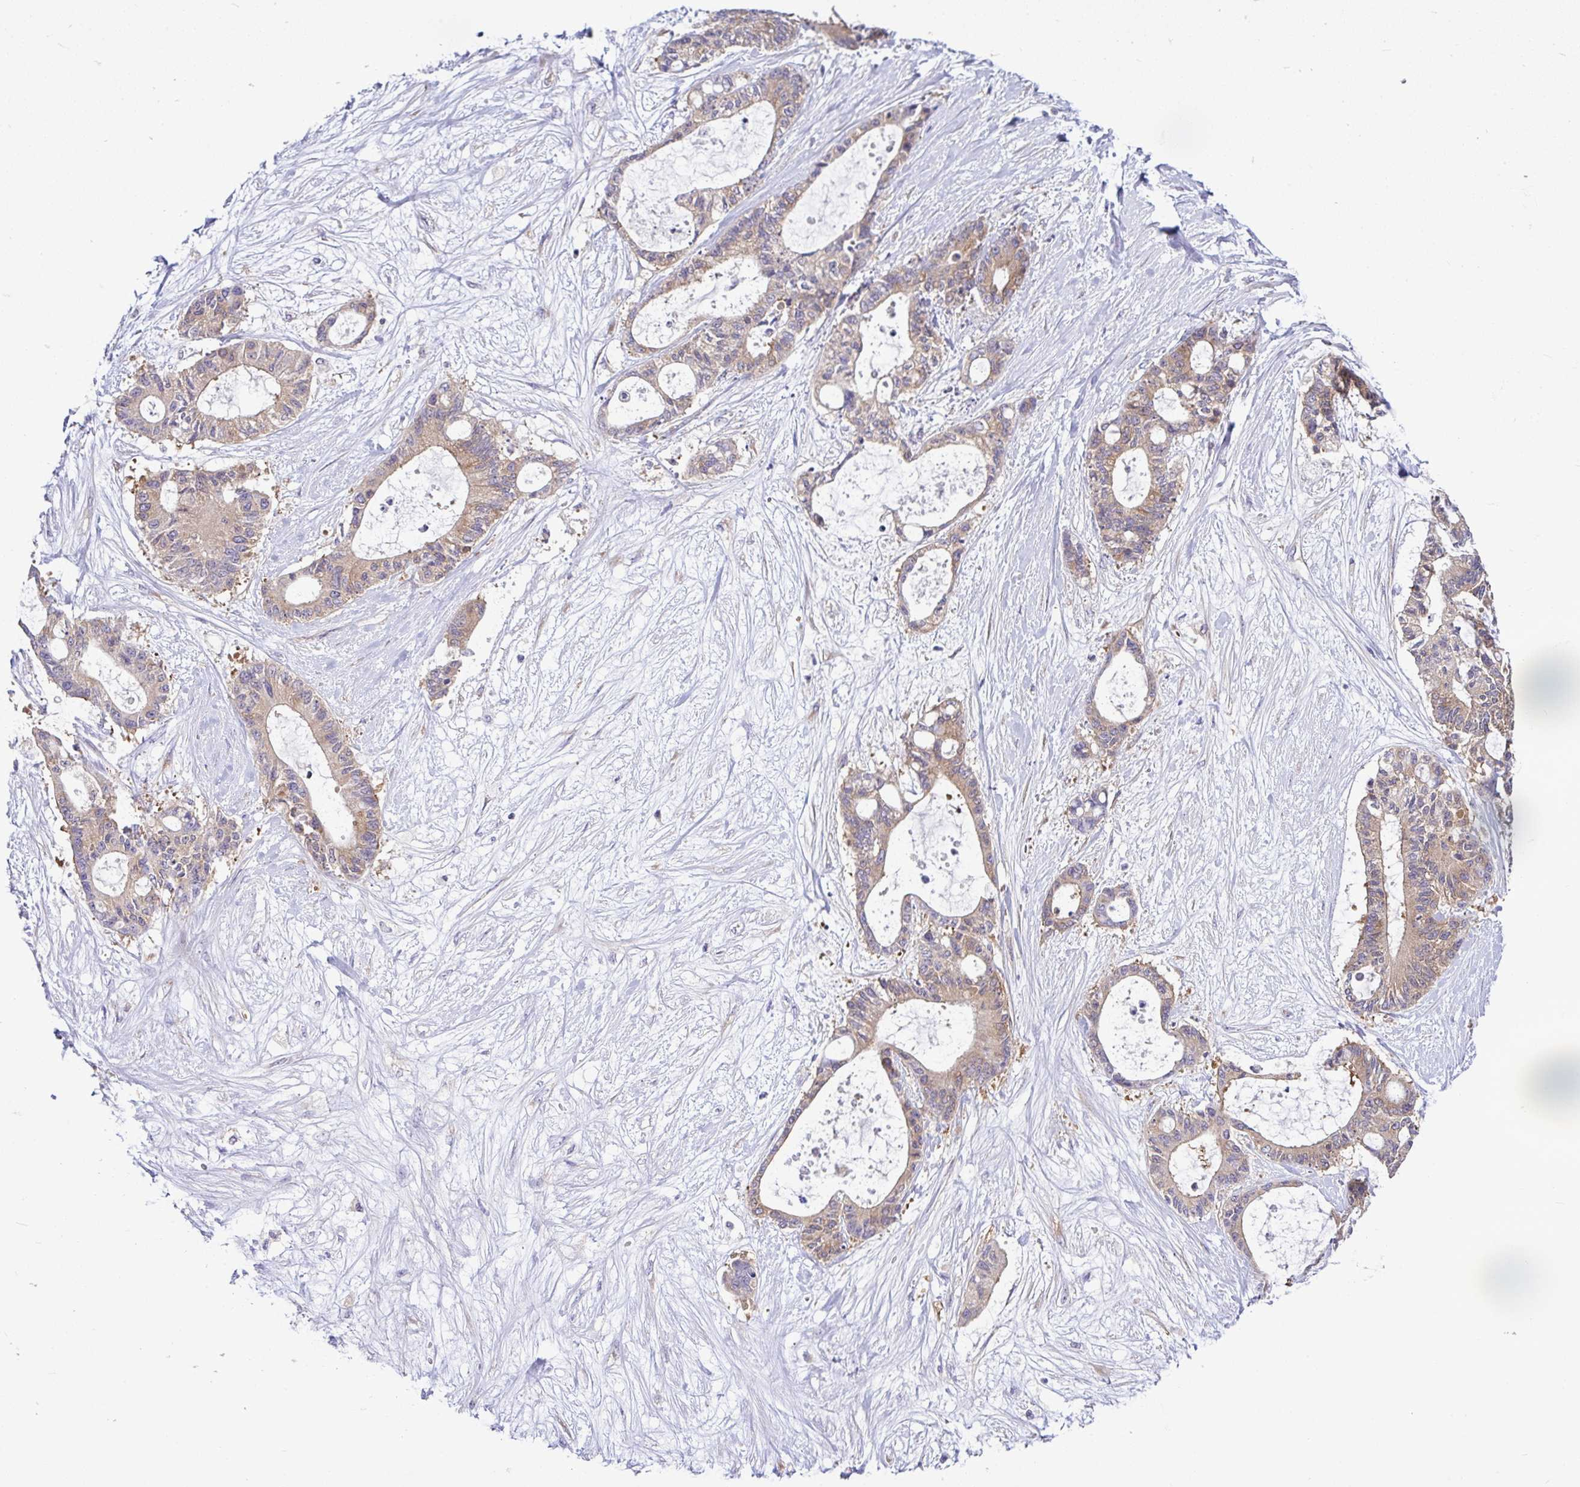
{"staining": {"intensity": "weak", "quantity": "25%-75%", "location": "cytoplasmic/membranous"}, "tissue": "liver cancer", "cell_type": "Tumor cells", "image_type": "cancer", "snomed": [{"axis": "morphology", "description": "Normal tissue, NOS"}, {"axis": "morphology", "description": "Cholangiocarcinoma"}, {"axis": "topography", "description": "Liver"}, {"axis": "topography", "description": "Peripheral nerve tissue"}], "caption": "Immunohistochemical staining of human liver cholangiocarcinoma reveals low levels of weak cytoplasmic/membranous staining in approximately 25%-75% of tumor cells.", "gene": "LARS1", "patient": {"sex": "female", "age": 73}}